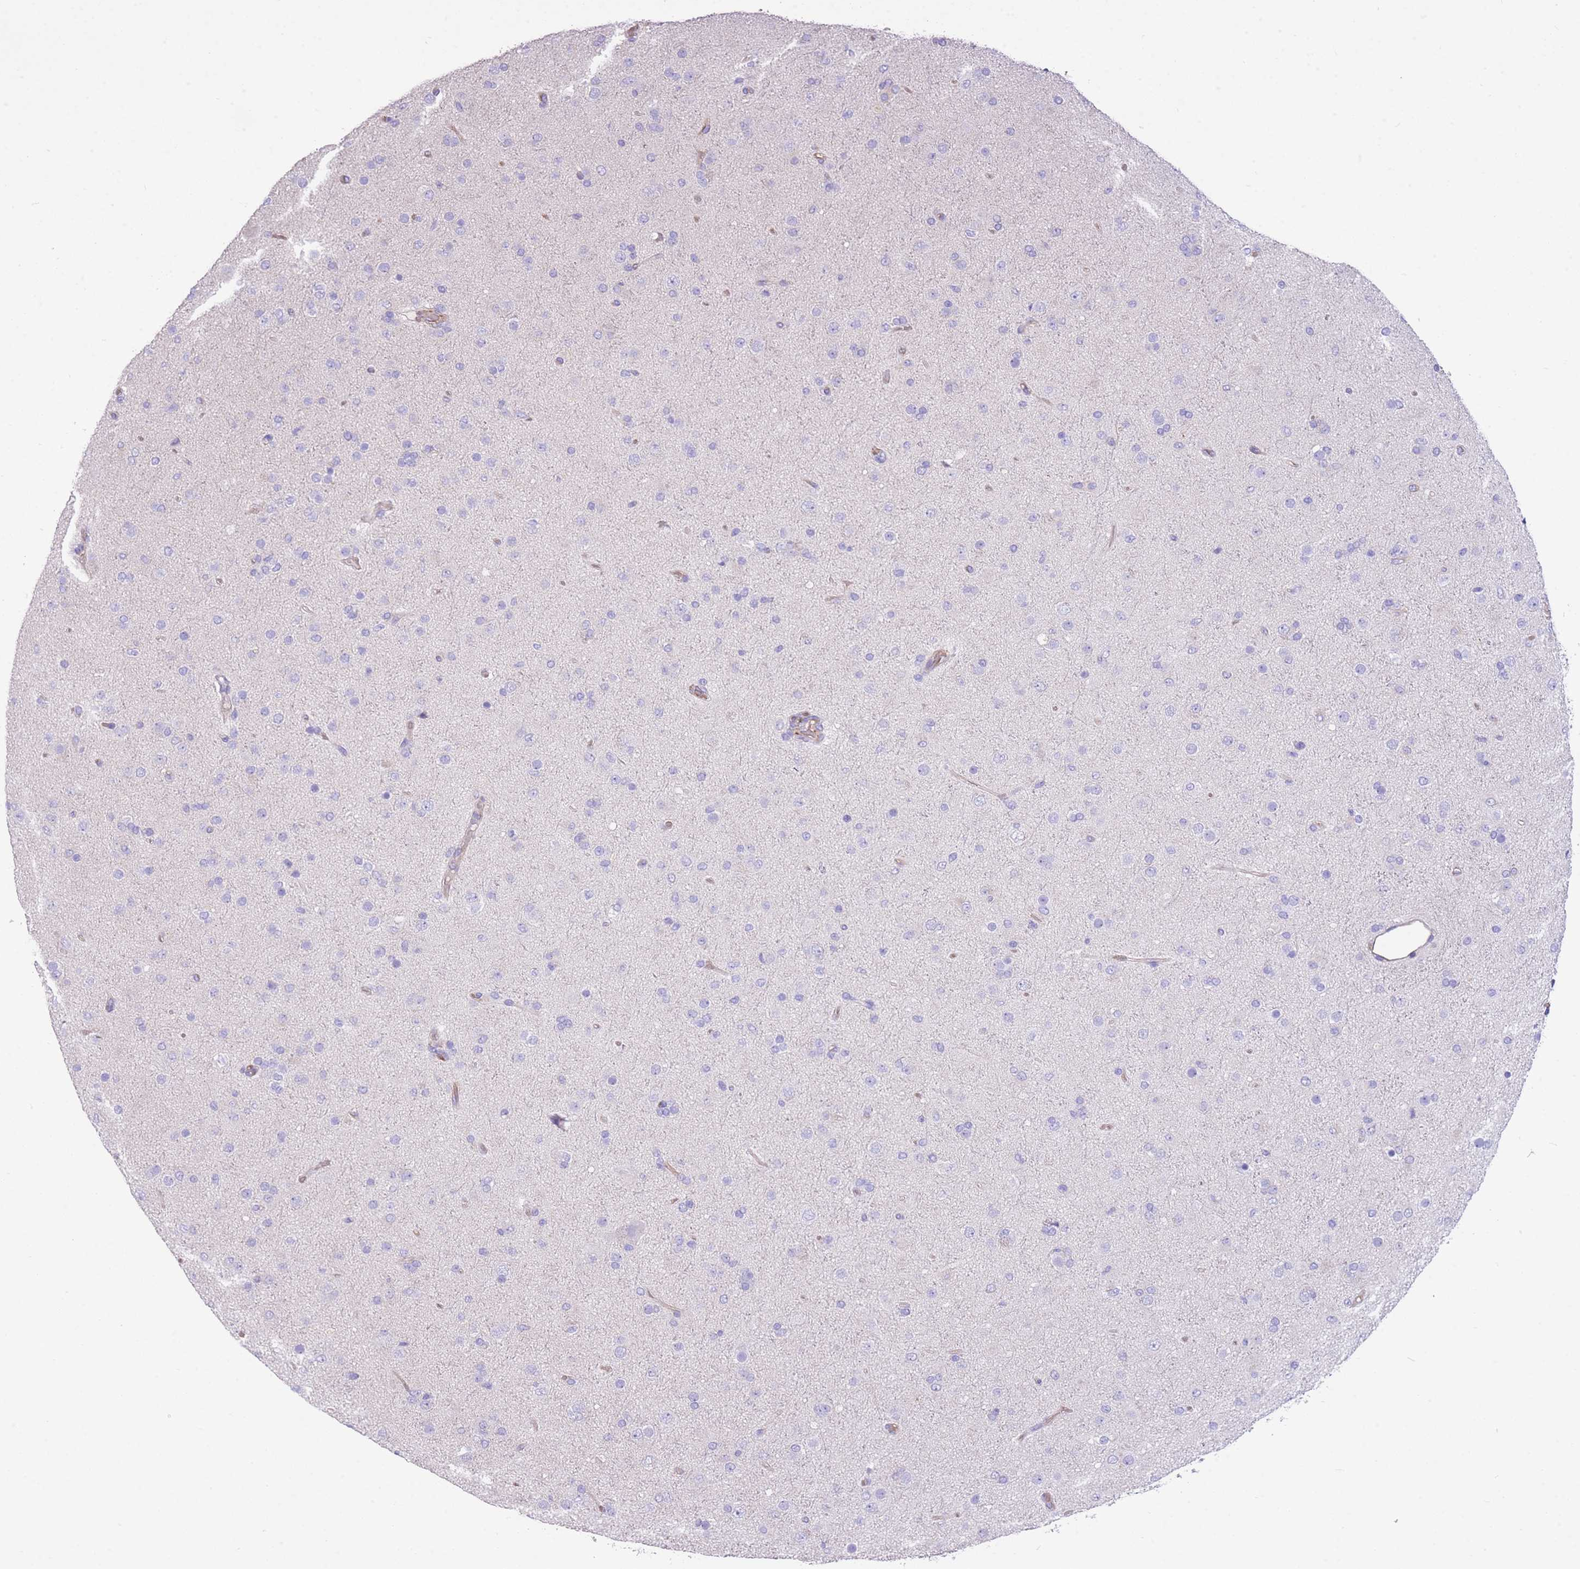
{"staining": {"intensity": "negative", "quantity": "none", "location": "none"}, "tissue": "glioma", "cell_type": "Tumor cells", "image_type": "cancer", "snomed": [{"axis": "morphology", "description": "Glioma, malignant, Low grade"}, {"axis": "topography", "description": "Brain"}], "caption": "This is a histopathology image of immunohistochemistry (IHC) staining of low-grade glioma (malignant), which shows no positivity in tumor cells.", "gene": "ANKRD53", "patient": {"sex": "male", "age": 65}}